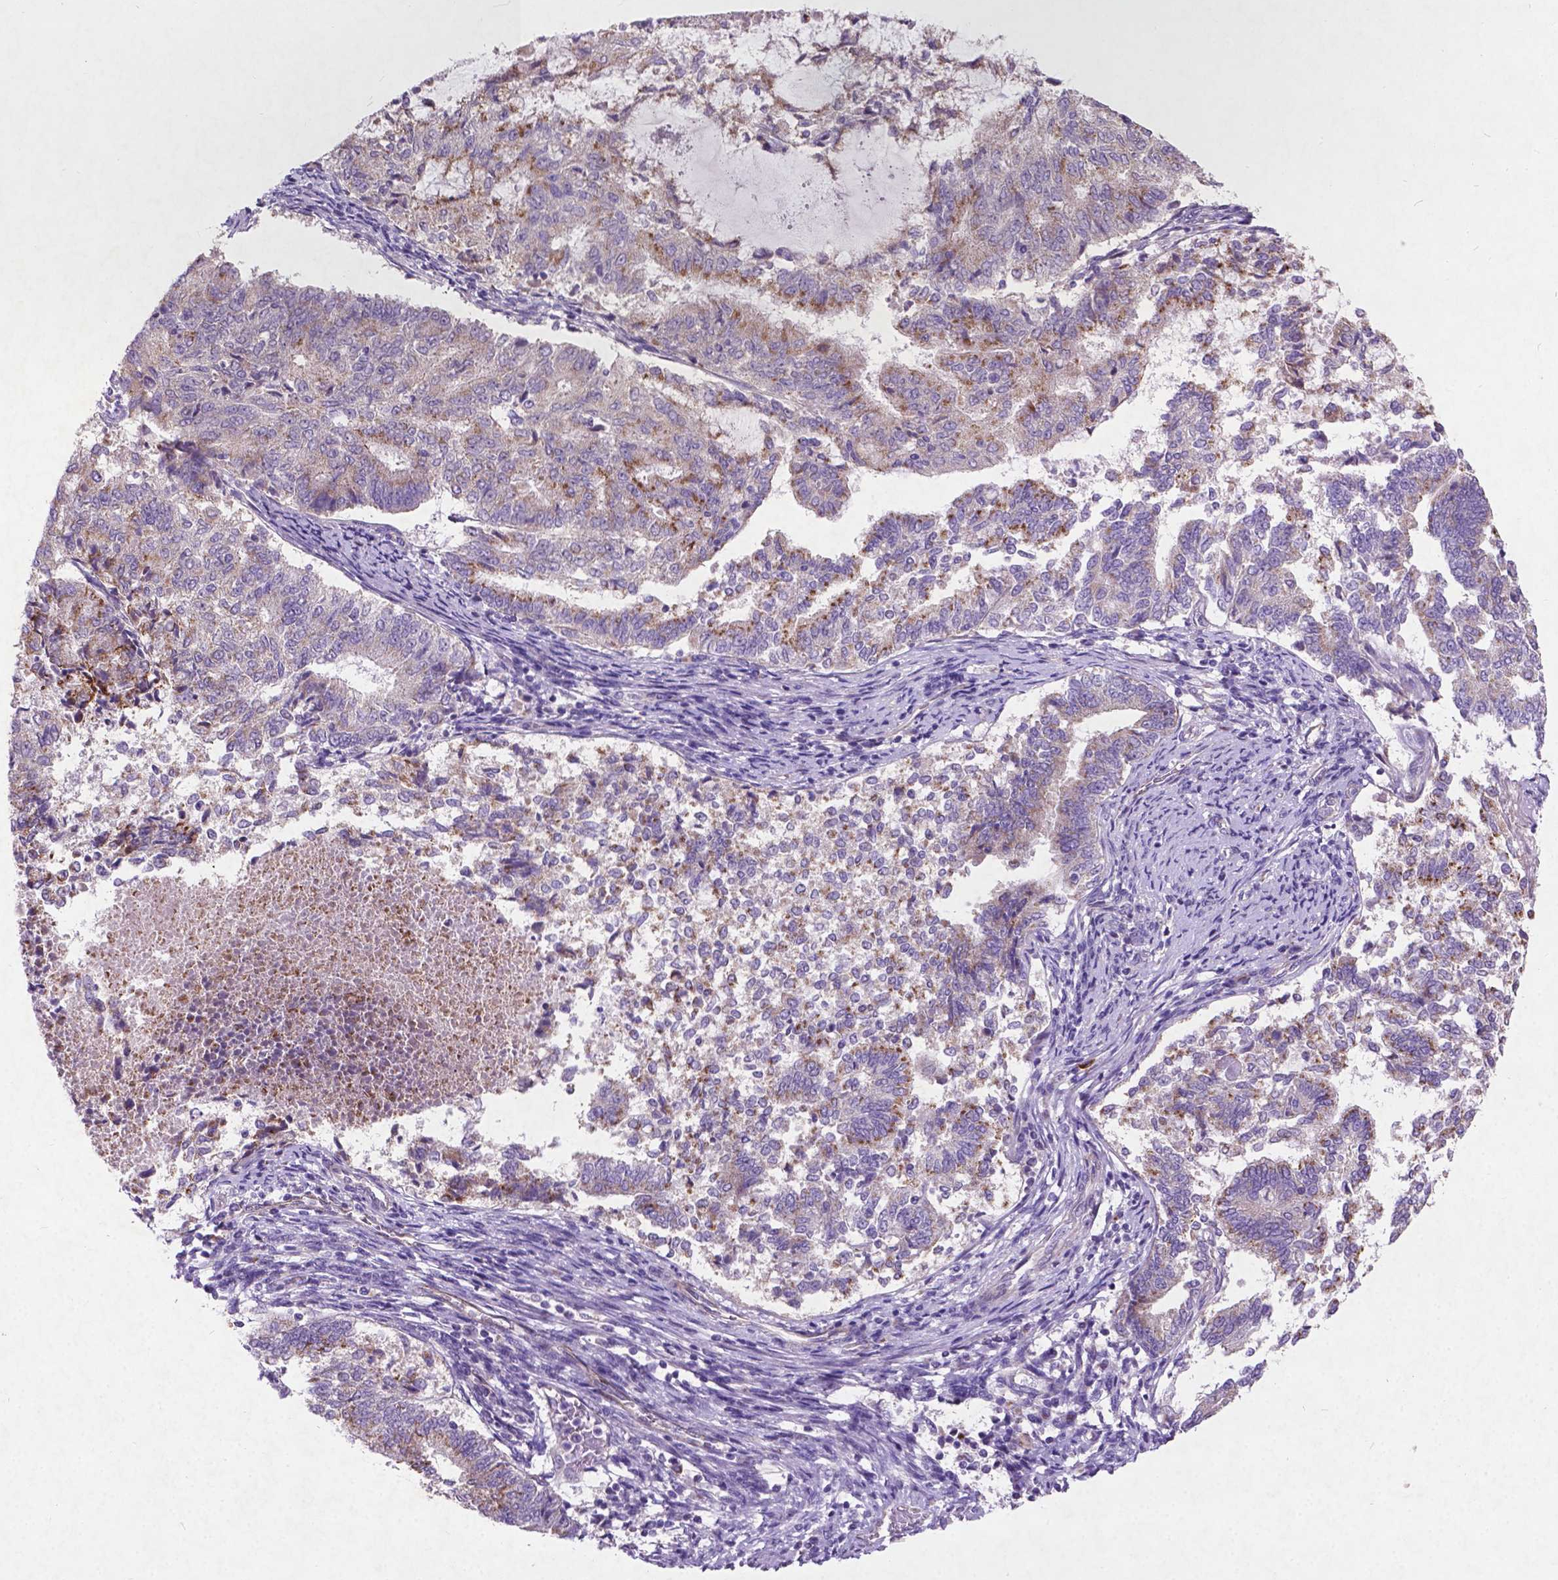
{"staining": {"intensity": "moderate", "quantity": "25%-75%", "location": "cytoplasmic/membranous"}, "tissue": "endometrial cancer", "cell_type": "Tumor cells", "image_type": "cancer", "snomed": [{"axis": "morphology", "description": "Adenocarcinoma, NOS"}, {"axis": "topography", "description": "Endometrium"}], "caption": "An immunohistochemistry micrograph of tumor tissue is shown. Protein staining in brown shows moderate cytoplasmic/membranous positivity in endometrial adenocarcinoma within tumor cells. Using DAB (3,3'-diaminobenzidine) (brown) and hematoxylin (blue) stains, captured at high magnification using brightfield microscopy.", "gene": "ATG4D", "patient": {"sex": "female", "age": 65}}